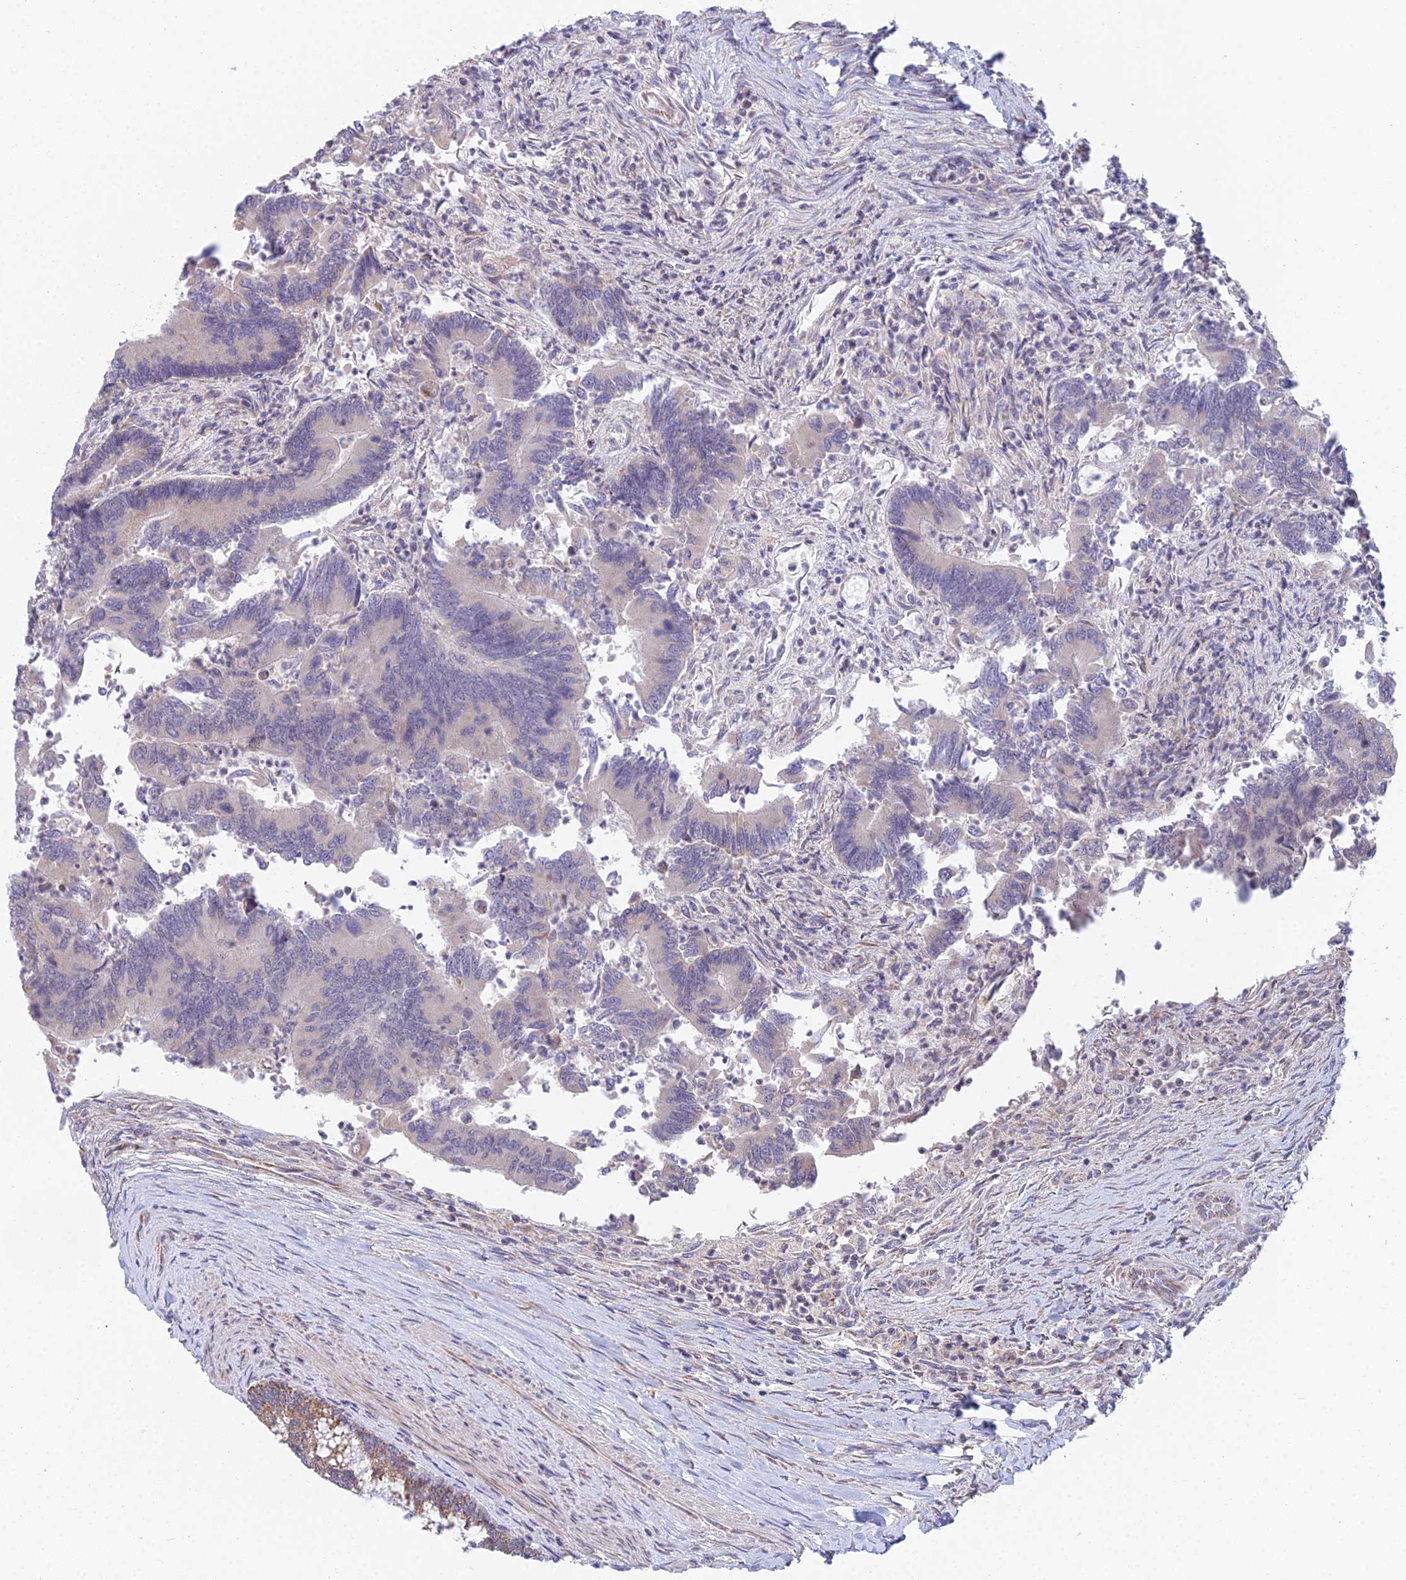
{"staining": {"intensity": "negative", "quantity": "none", "location": "none"}, "tissue": "colorectal cancer", "cell_type": "Tumor cells", "image_type": "cancer", "snomed": [{"axis": "morphology", "description": "Adenocarcinoma, NOS"}, {"axis": "topography", "description": "Colon"}], "caption": "DAB immunohistochemical staining of human adenocarcinoma (colorectal) demonstrates no significant expression in tumor cells.", "gene": "CFAP206", "patient": {"sex": "female", "age": 67}}